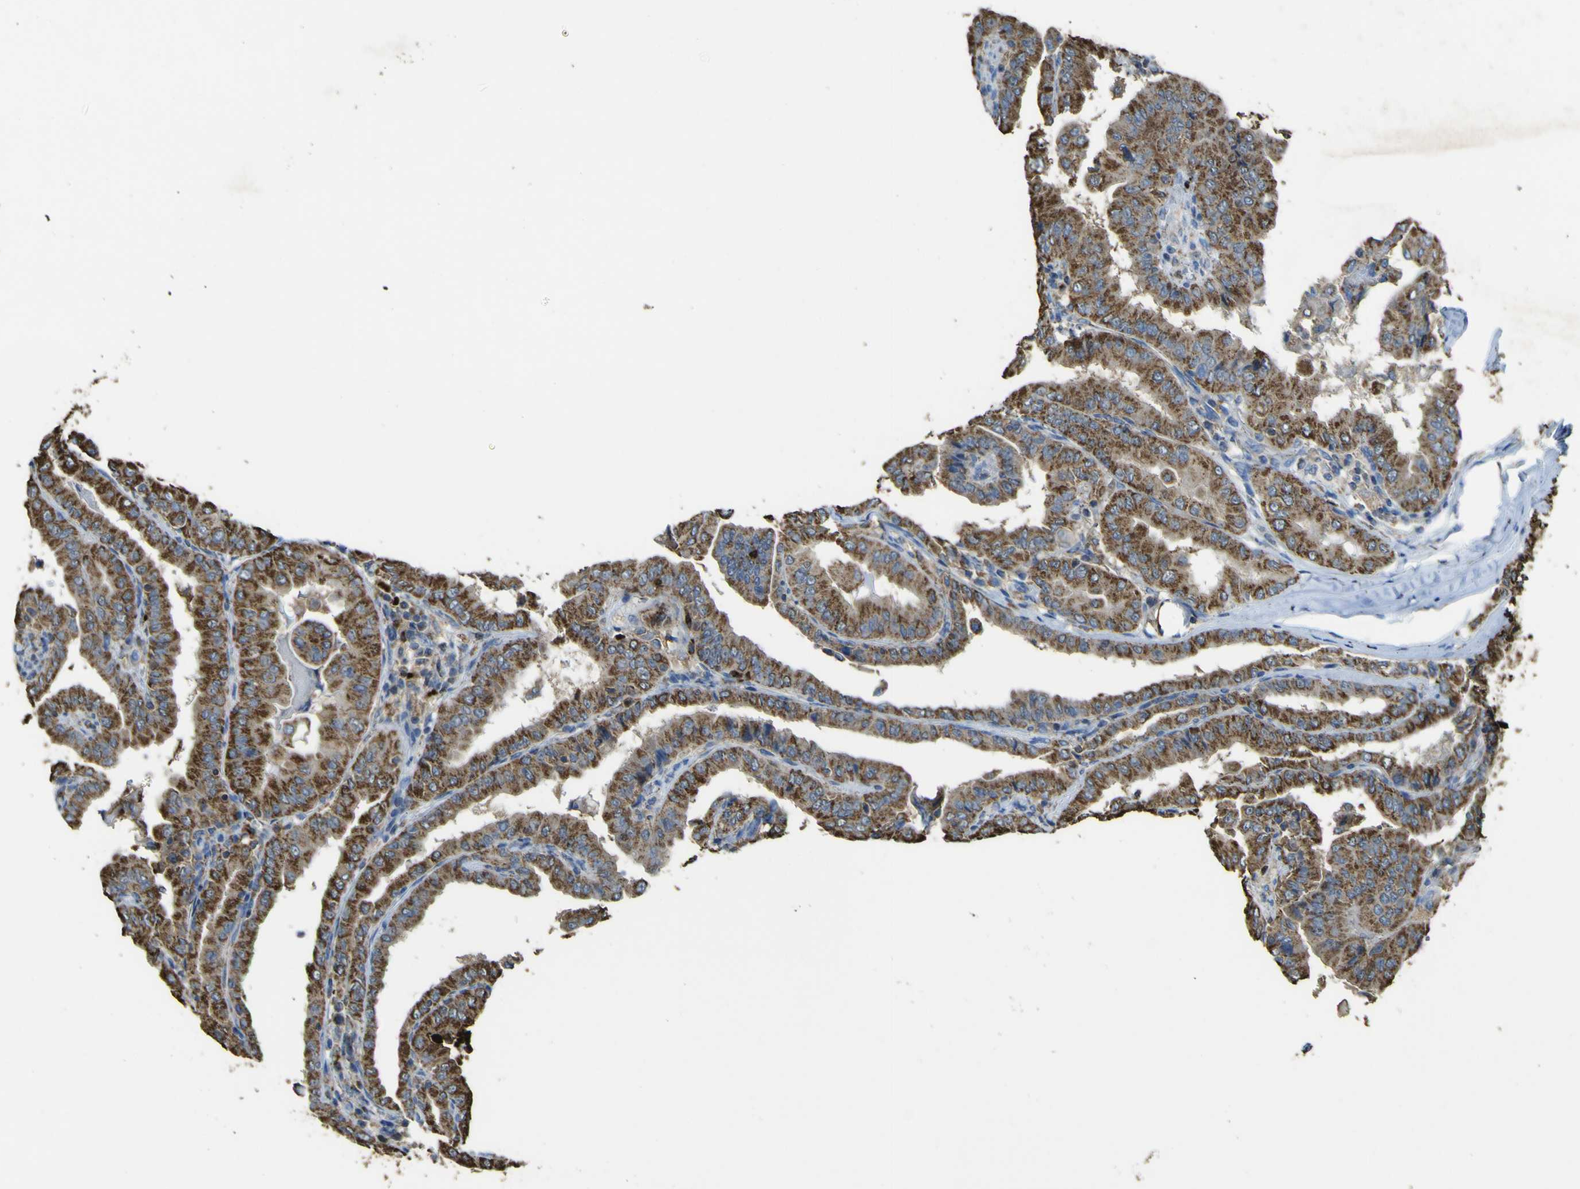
{"staining": {"intensity": "strong", "quantity": ">75%", "location": "cytoplasmic/membranous"}, "tissue": "thyroid cancer", "cell_type": "Tumor cells", "image_type": "cancer", "snomed": [{"axis": "morphology", "description": "Papillary adenocarcinoma, NOS"}, {"axis": "topography", "description": "Thyroid gland"}], "caption": "Immunohistochemical staining of human thyroid cancer reveals strong cytoplasmic/membranous protein staining in approximately >75% of tumor cells.", "gene": "ACSL3", "patient": {"sex": "male", "age": 33}}